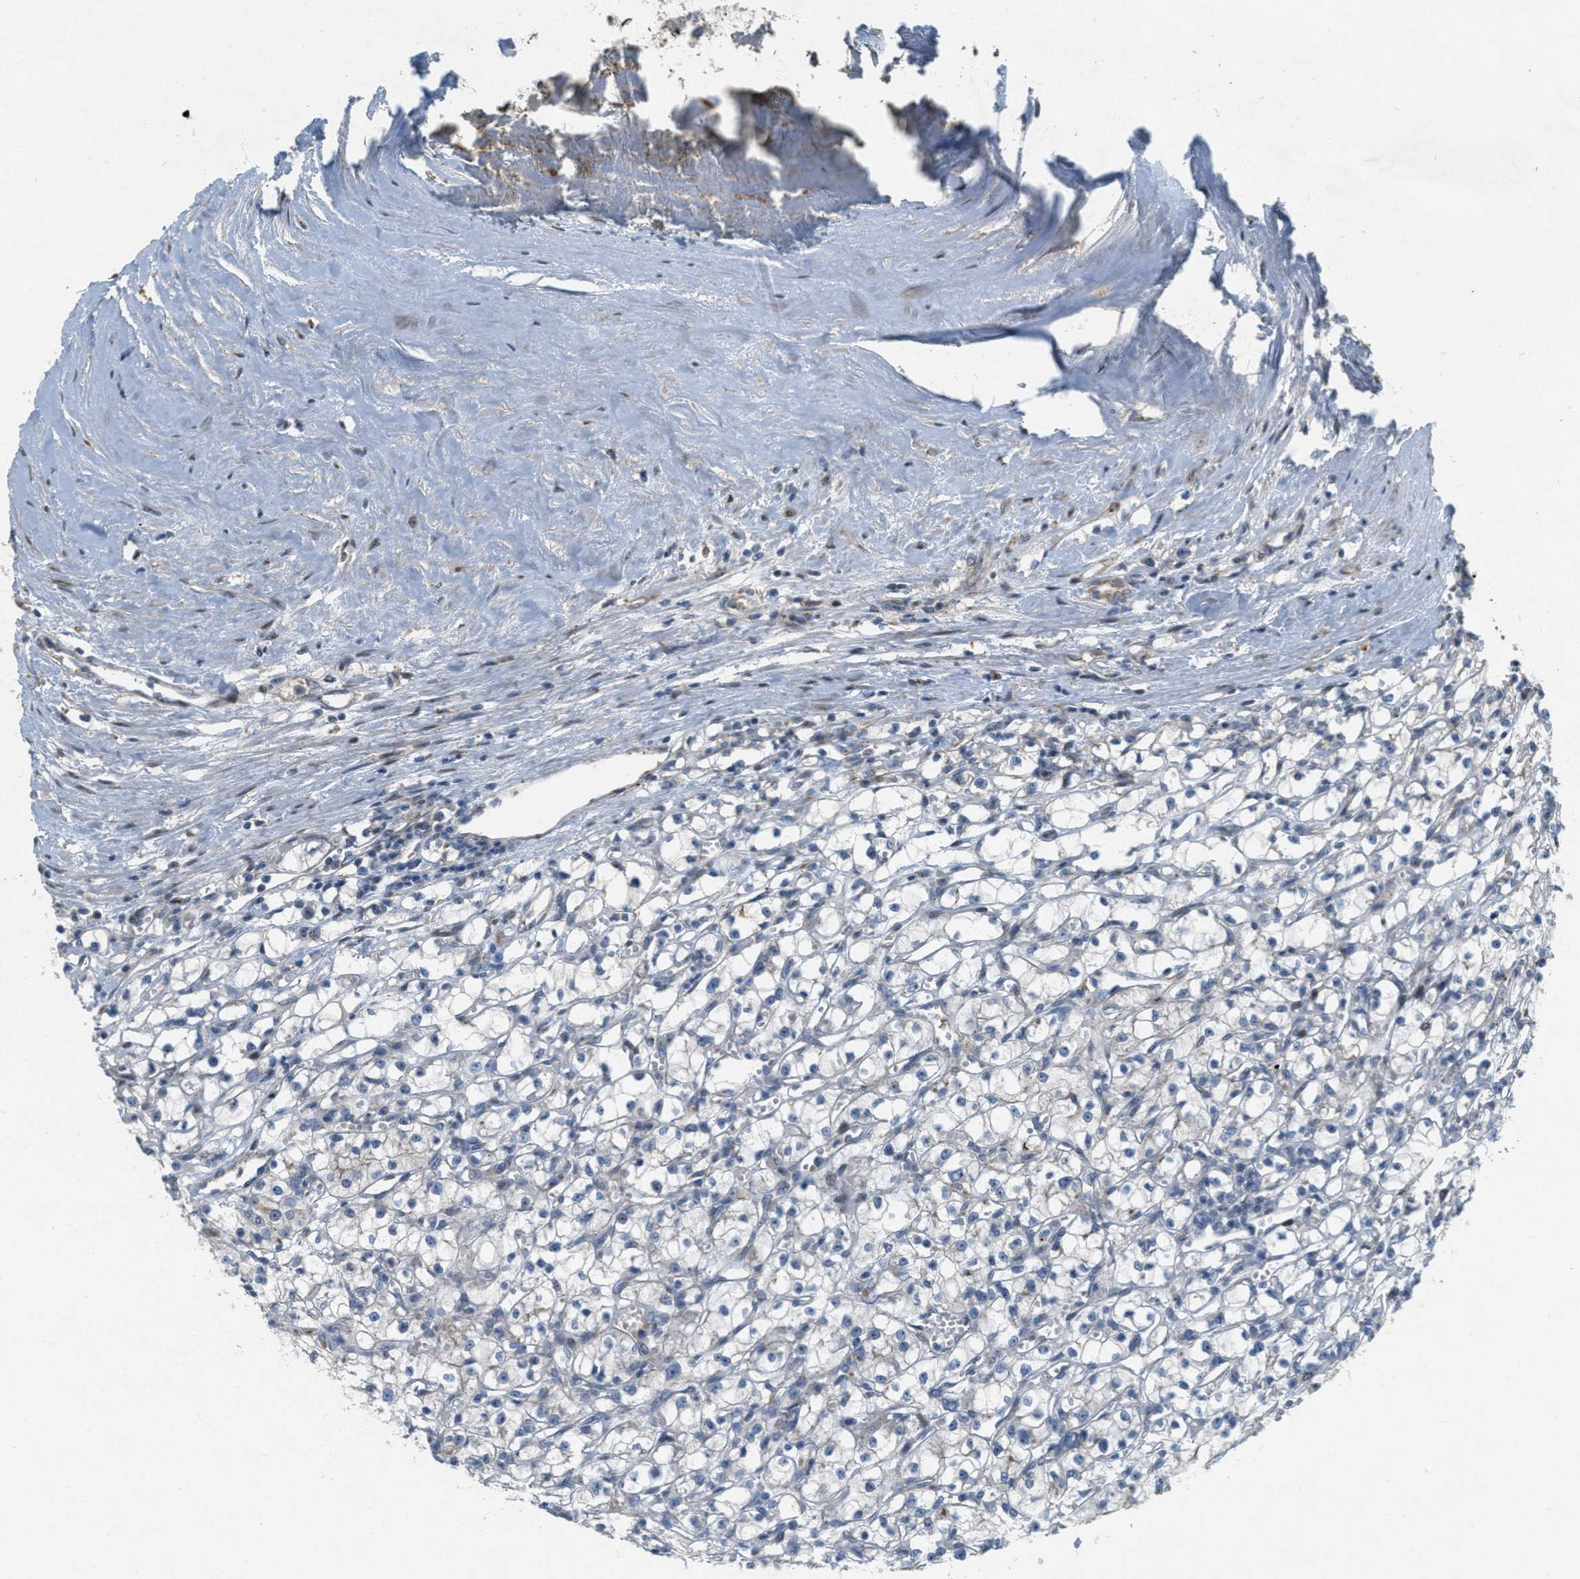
{"staining": {"intensity": "negative", "quantity": "none", "location": "none"}, "tissue": "renal cancer", "cell_type": "Tumor cells", "image_type": "cancer", "snomed": [{"axis": "morphology", "description": "Adenocarcinoma, NOS"}, {"axis": "topography", "description": "Kidney"}], "caption": "Immunohistochemistry (IHC) of human renal cancer demonstrates no expression in tumor cells.", "gene": "ZFPL1", "patient": {"sex": "male", "age": 56}}